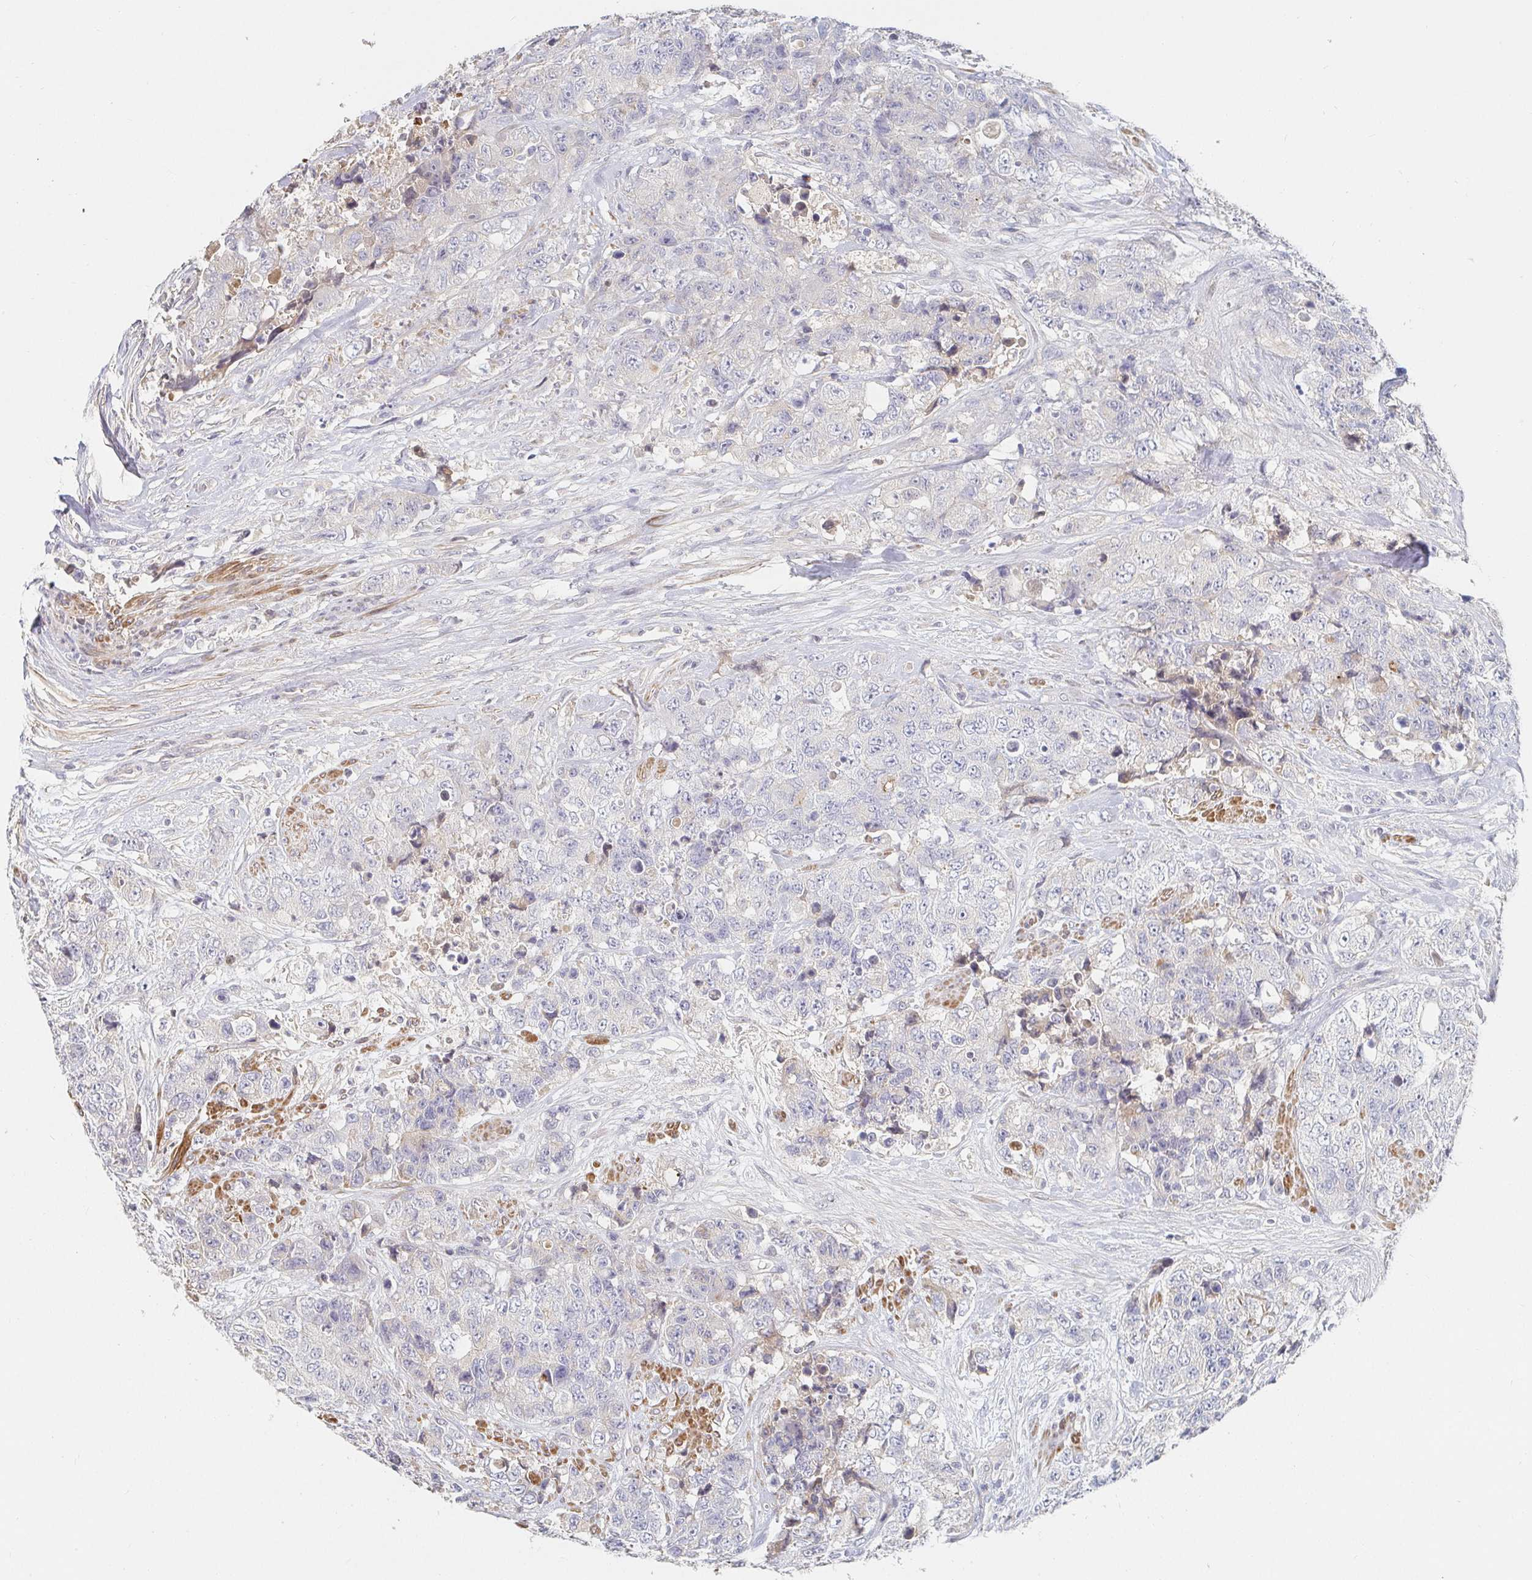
{"staining": {"intensity": "negative", "quantity": "none", "location": "none"}, "tissue": "urothelial cancer", "cell_type": "Tumor cells", "image_type": "cancer", "snomed": [{"axis": "morphology", "description": "Urothelial carcinoma, High grade"}, {"axis": "topography", "description": "Urinary bladder"}], "caption": "High-grade urothelial carcinoma was stained to show a protein in brown. There is no significant expression in tumor cells.", "gene": "NME9", "patient": {"sex": "female", "age": 78}}